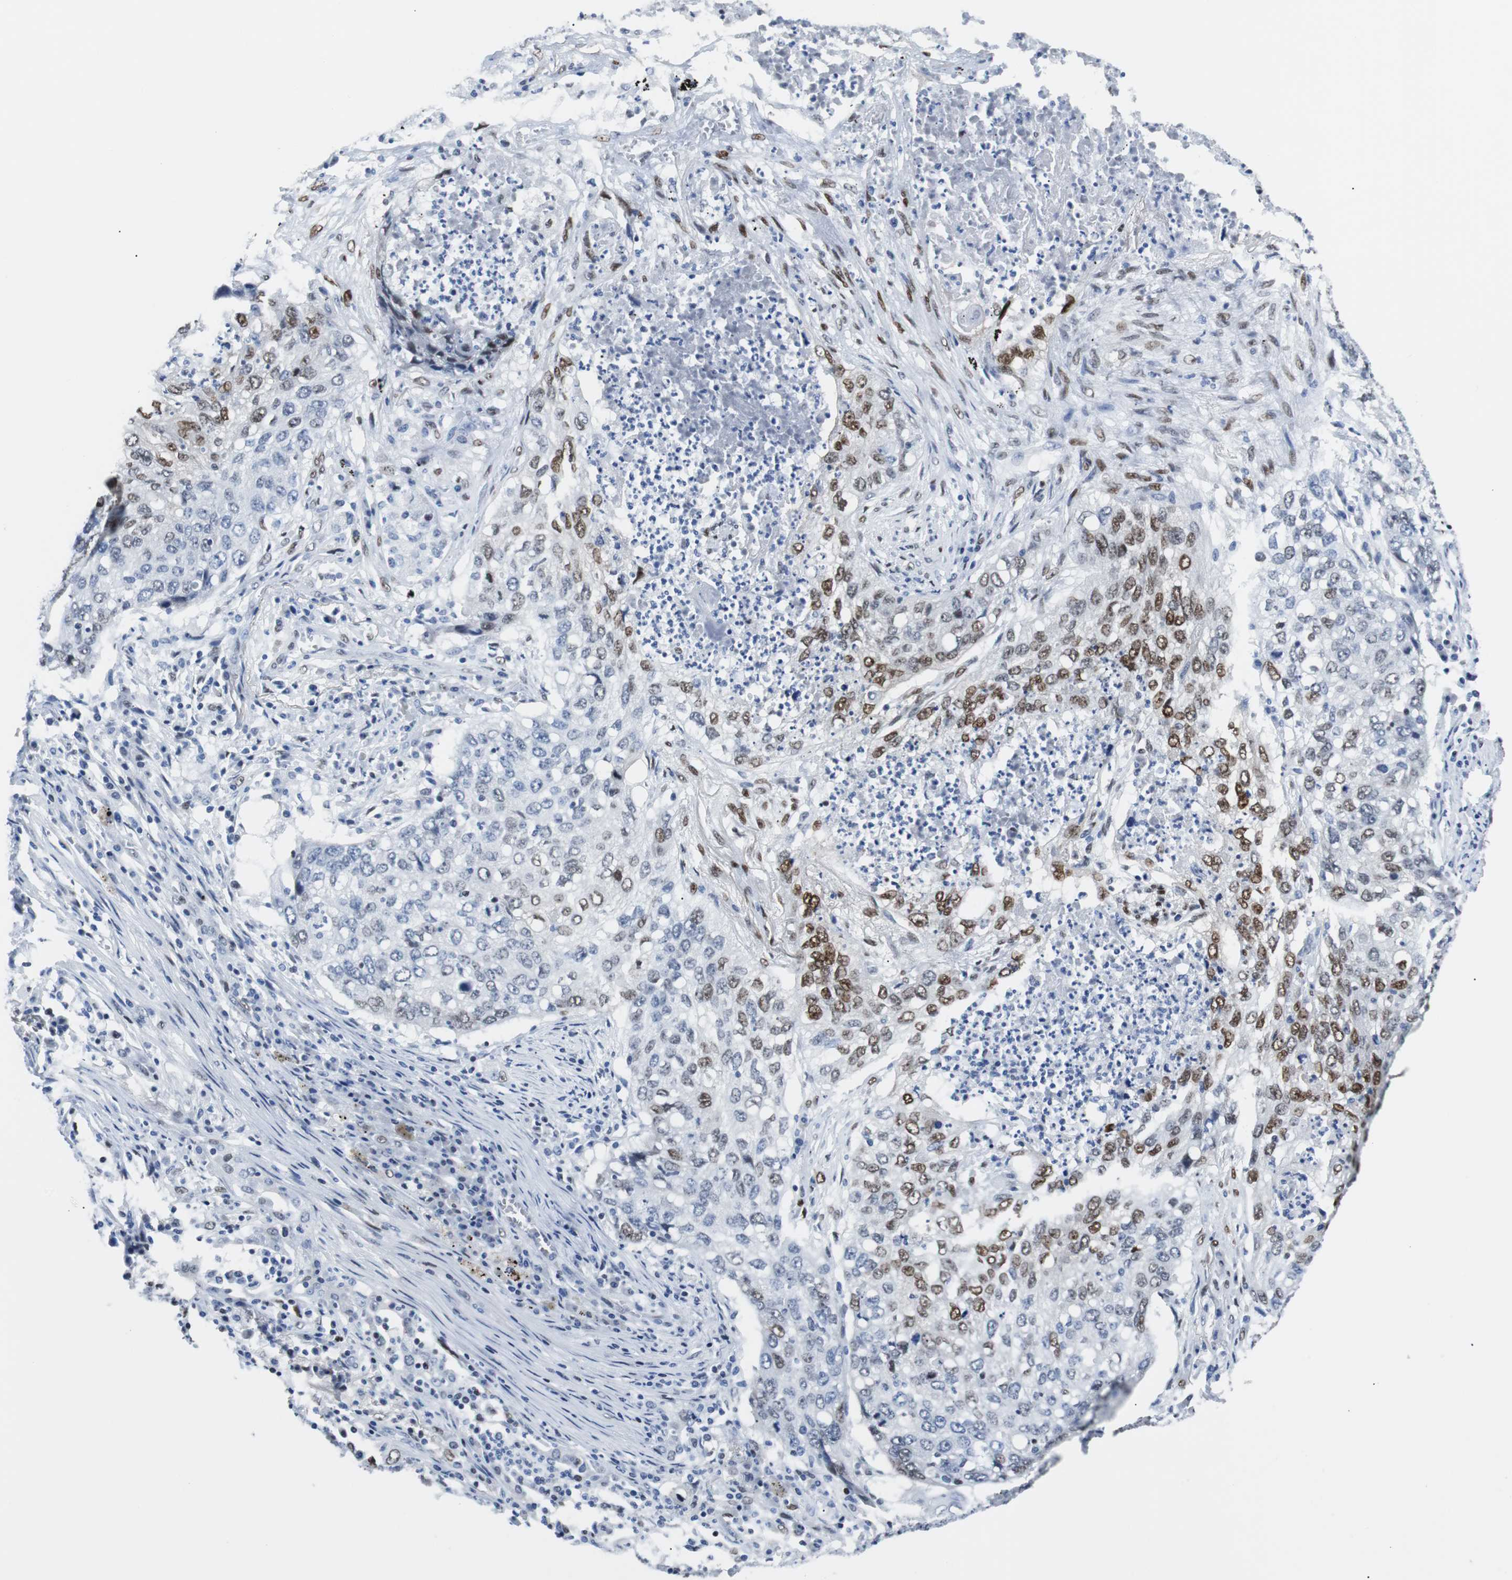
{"staining": {"intensity": "moderate", "quantity": "25%-75%", "location": "nuclear"}, "tissue": "lung cancer", "cell_type": "Tumor cells", "image_type": "cancer", "snomed": [{"axis": "morphology", "description": "Squamous cell carcinoma, NOS"}, {"axis": "topography", "description": "Lung"}], "caption": "Lung cancer stained with DAB (3,3'-diaminobenzidine) IHC shows medium levels of moderate nuclear expression in approximately 25%-75% of tumor cells. The staining is performed using DAB (3,3'-diaminobenzidine) brown chromogen to label protein expression. The nuclei are counter-stained blue using hematoxylin.", "gene": "JUN", "patient": {"sex": "female", "age": 63}}